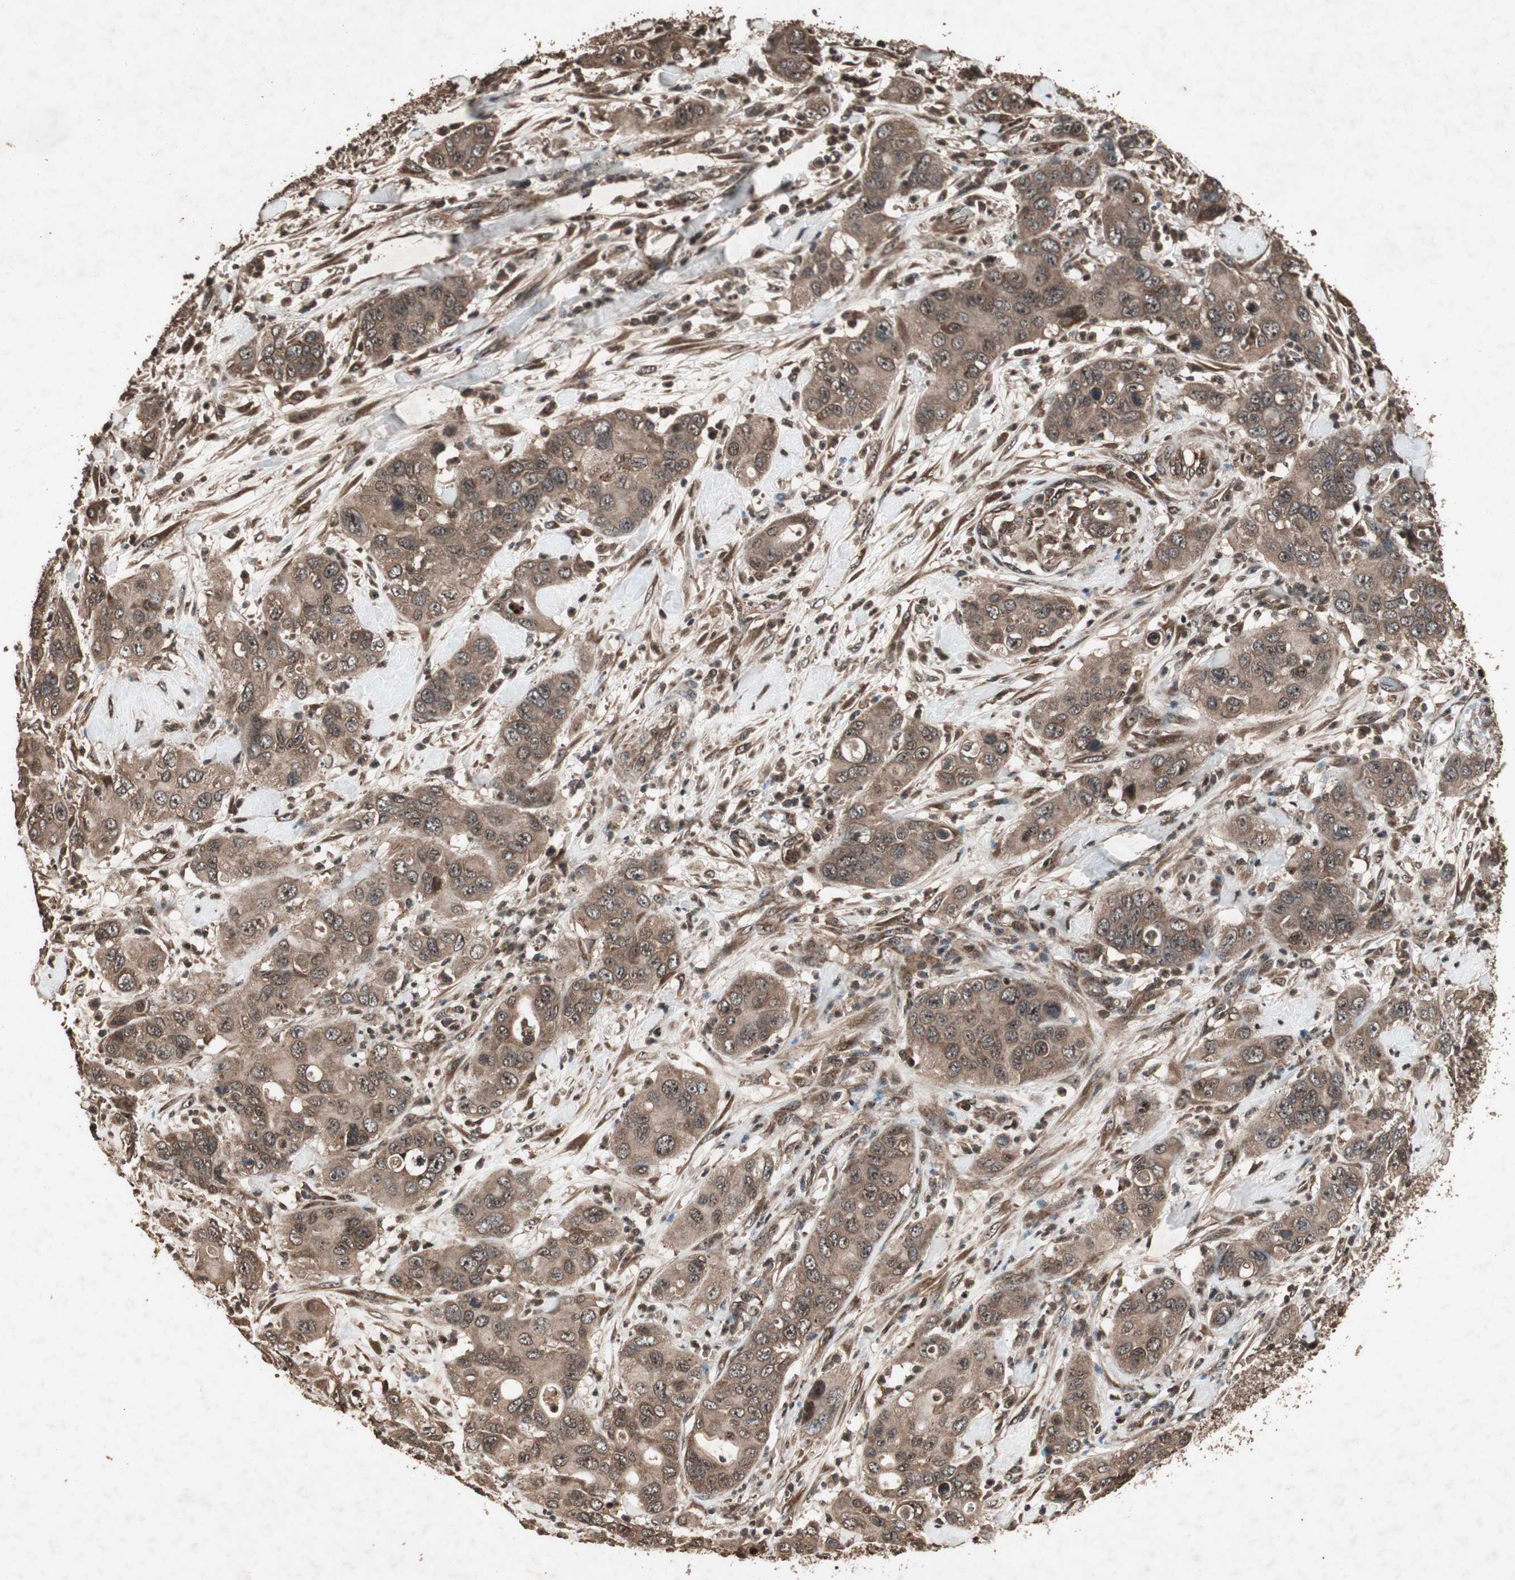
{"staining": {"intensity": "moderate", "quantity": ">75%", "location": "cytoplasmic/membranous"}, "tissue": "pancreatic cancer", "cell_type": "Tumor cells", "image_type": "cancer", "snomed": [{"axis": "morphology", "description": "Adenocarcinoma, NOS"}, {"axis": "topography", "description": "Pancreas"}], "caption": "Protein analysis of pancreatic cancer (adenocarcinoma) tissue demonstrates moderate cytoplasmic/membranous expression in about >75% of tumor cells.", "gene": "LAMTOR5", "patient": {"sex": "female", "age": 71}}